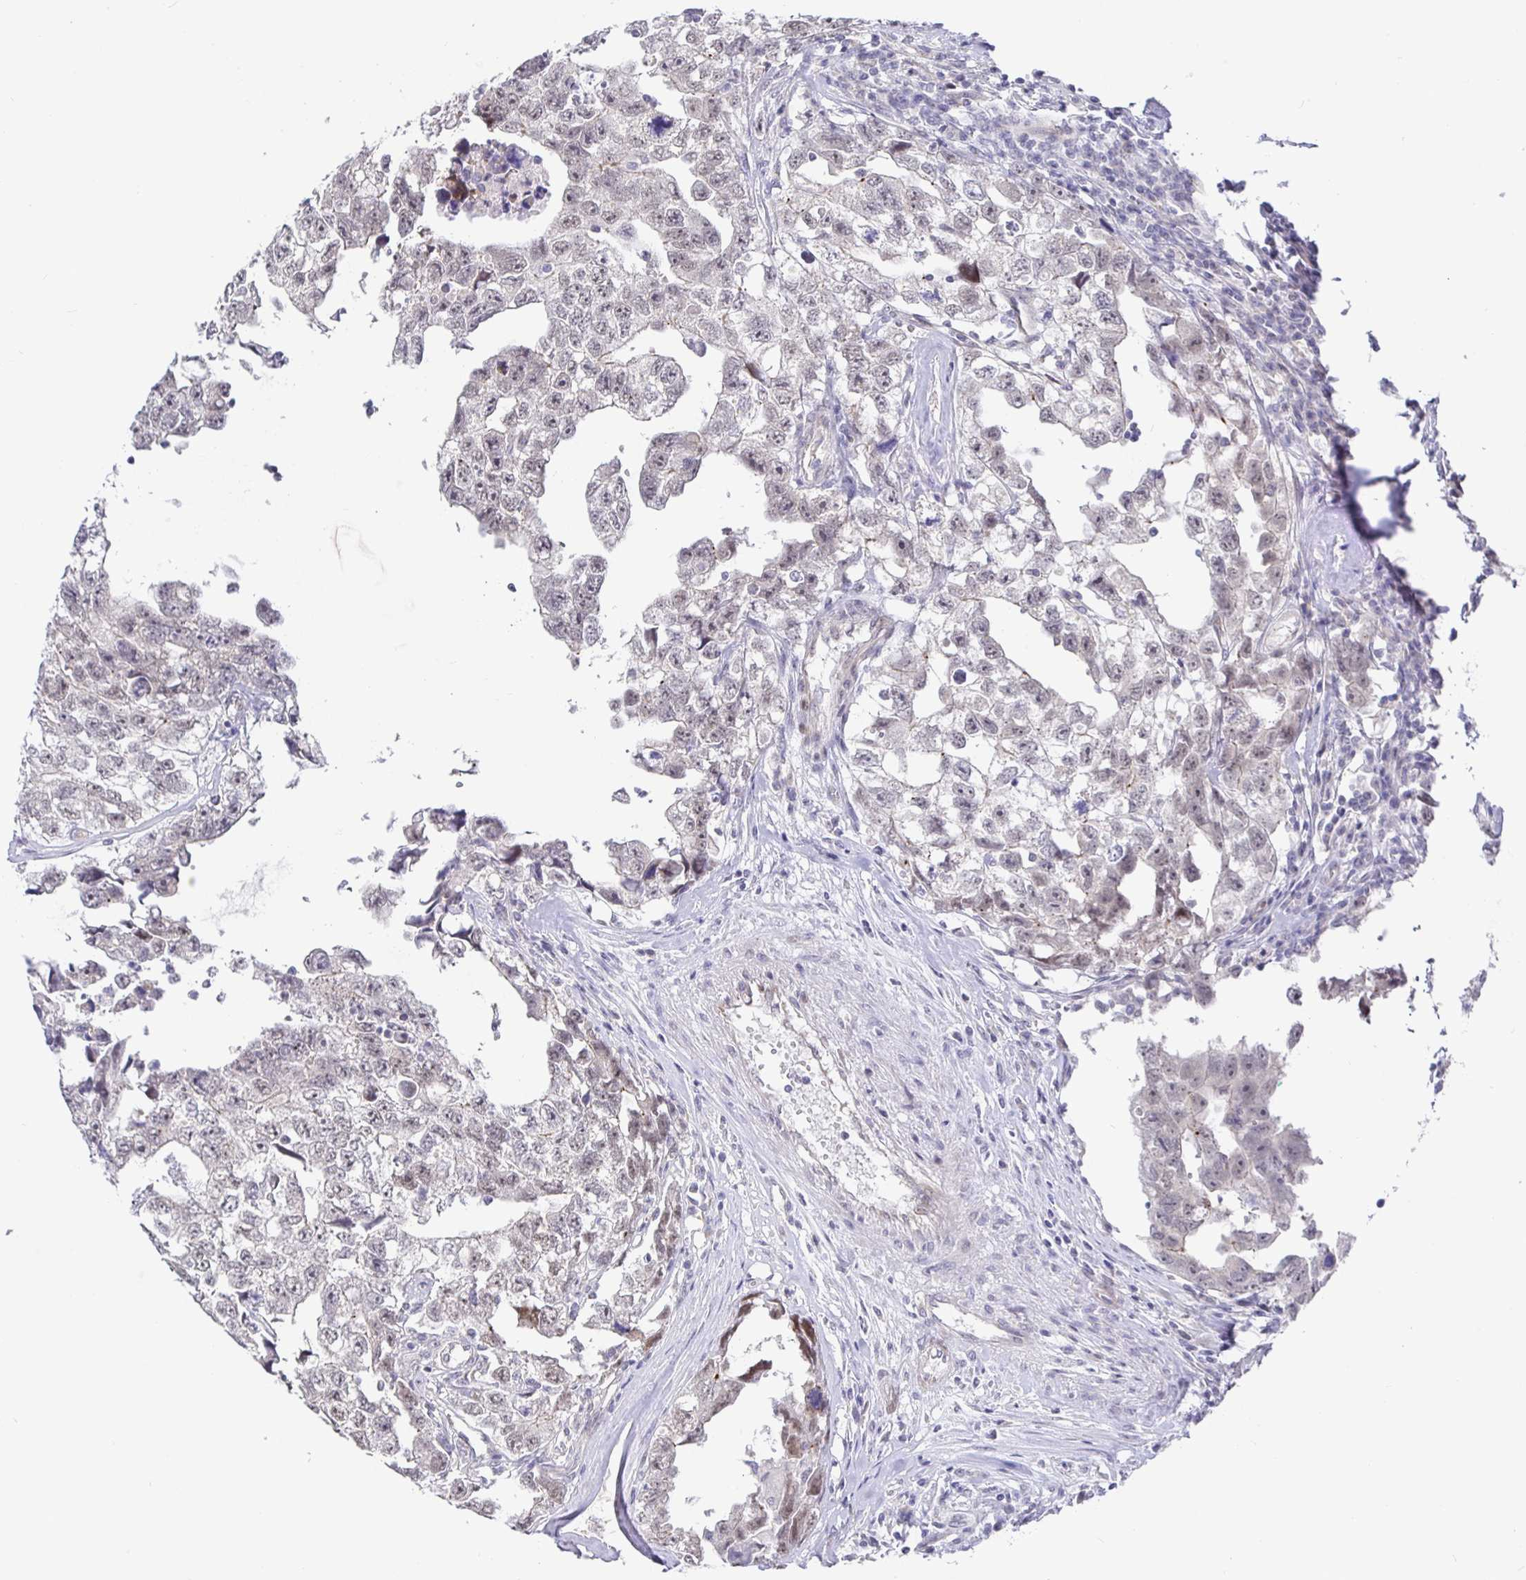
{"staining": {"intensity": "negative", "quantity": "none", "location": "none"}, "tissue": "testis cancer", "cell_type": "Tumor cells", "image_type": "cancer", "snomed": [{"axis": "morphology", "description": "Carcinoma, Embryonal, NOS"}, {"axis": "topography", "description": "Testis"}], "caption": "This is a histopathology image of immunohistochemistry (IHC) staining of testis cancer, which shows no expression in tumor cells.", "gene": "CIT", "patient": {"sex": "male", "age": 22}}